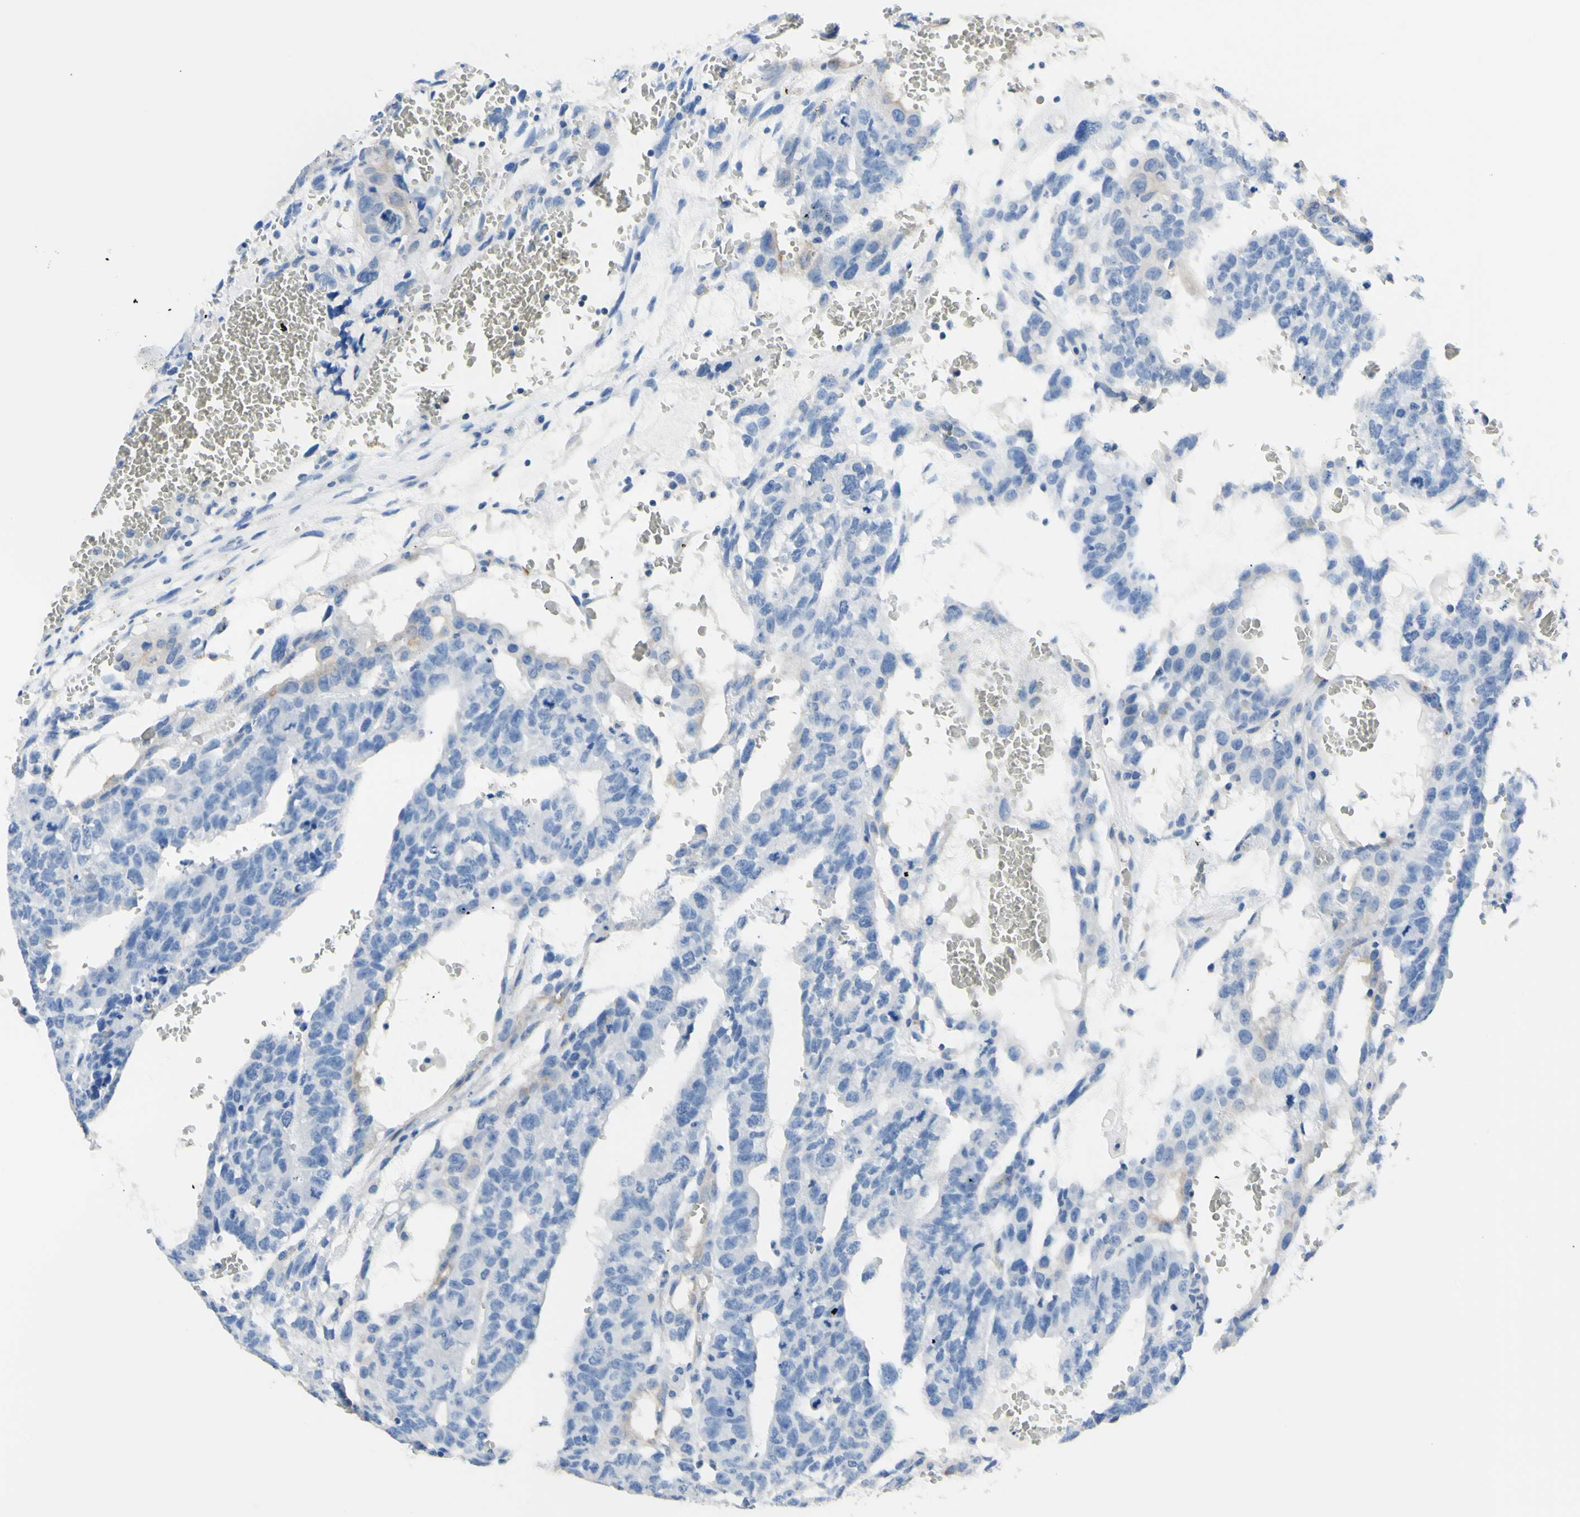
{"staining": {"intensity": "negative", "quantity": "none", "location": "none"}, "tissue": "testis cancer", "cell_type": "Tumor cells", "image_type": "cancer", "snomed": [{"axis": "morphology", "description": "Seminoma, NOS"}, {"axis": "morphology", "description": "Carcinoma, Embryonal, NOS"}, {"axis": "topography", "description": "Testis"}], "caption": "Tumor cells show no significant protein expression in testis cancer.", "gene": "HPCA", "patient": {"sex": "male", "age": 52}}